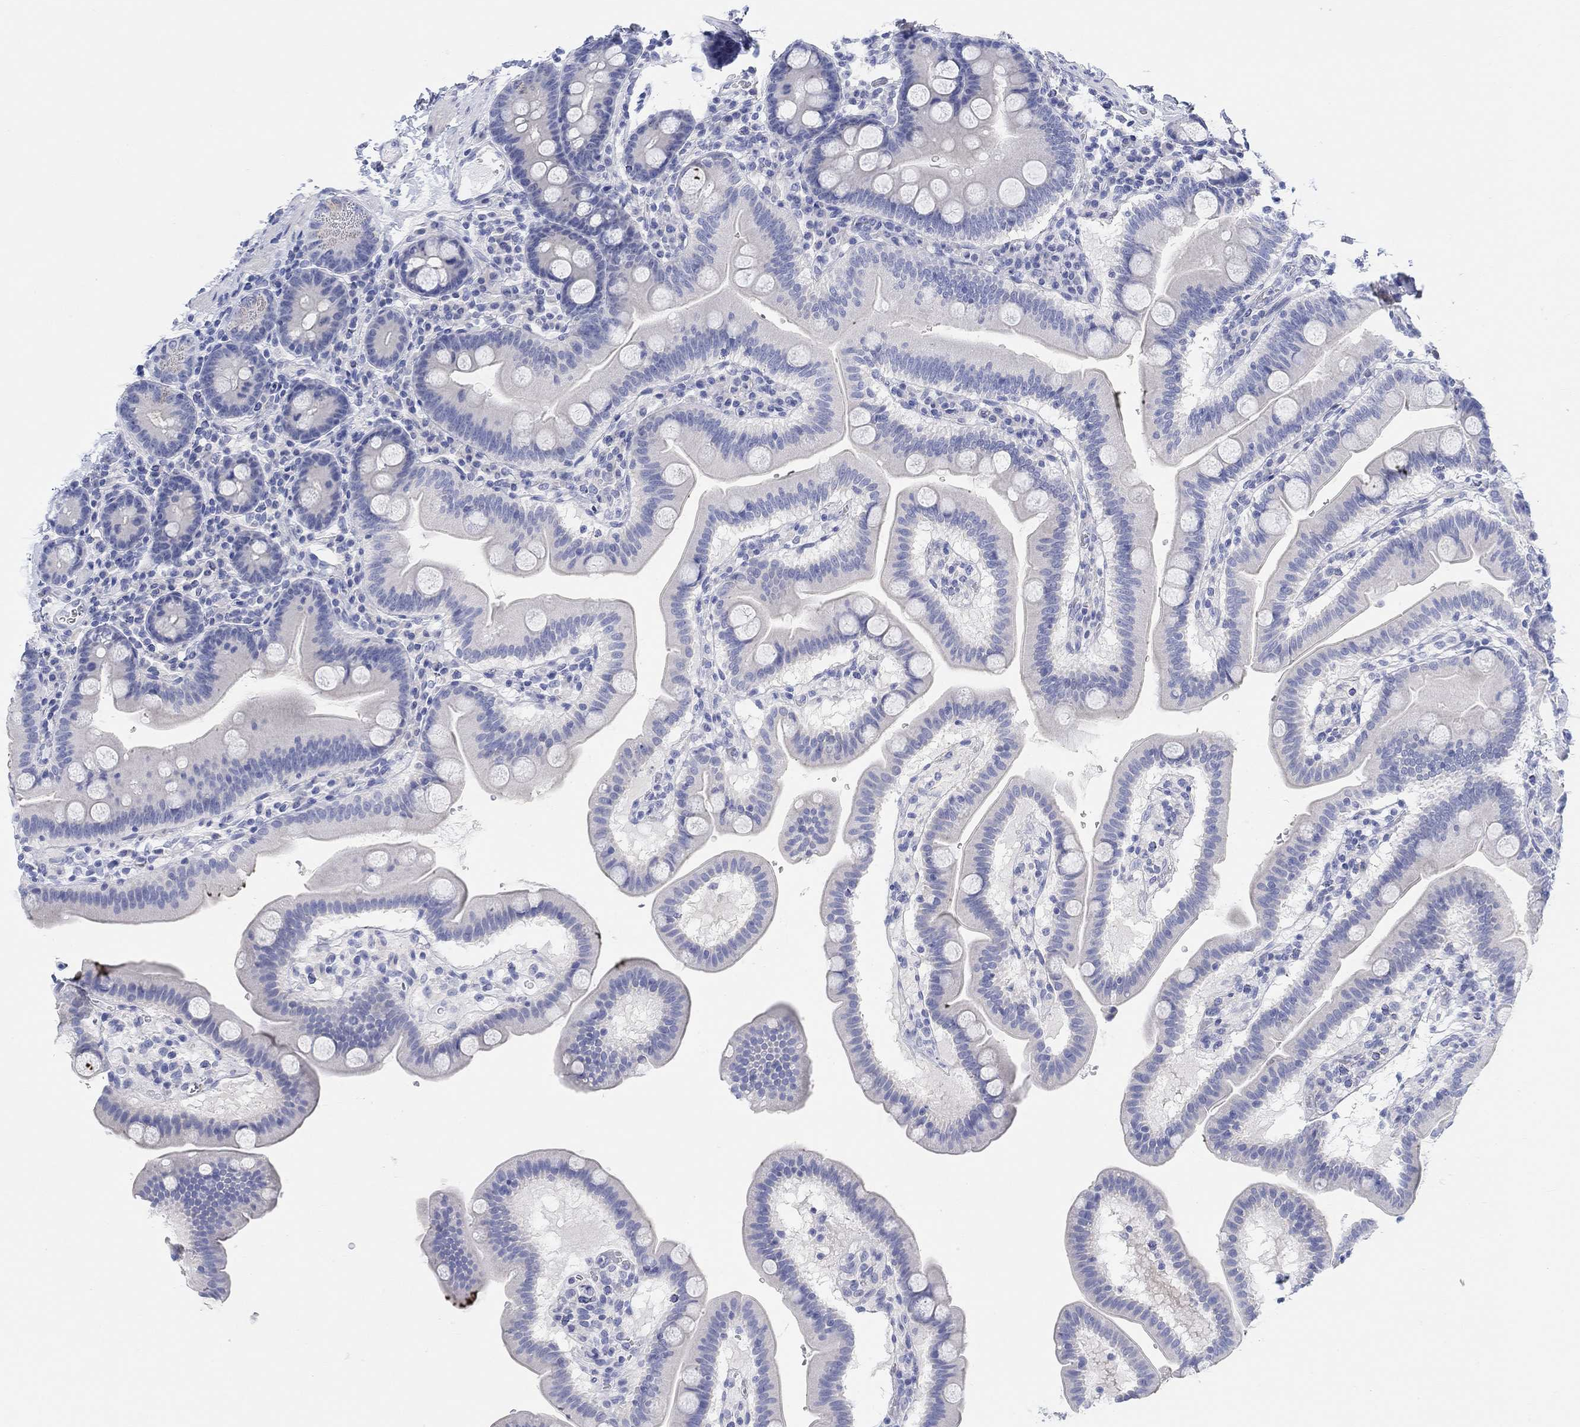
{"staining": {"intensity": "negative", "quantity": "none", "location": "none"}, "tissue": "duodenum", "cell_type": "Glandular cells", "image_type": "normal", "snomed": [{"axis": "morphology", "description": "Normal tissue, NOS"}, {"axis": "topography", "description": "Duodenum"}], "caption": "Glandular cells show no significant protein staining in normal duodenum. (Stains: DAB (3,3'-diaminobenzidine) immunohistochemistry with hematoxylin counter stain, Microscopy: brightfield microscopy at high magnification).", "gene": "XIRP2", "patient": {"sex": "male", "age": 59}}